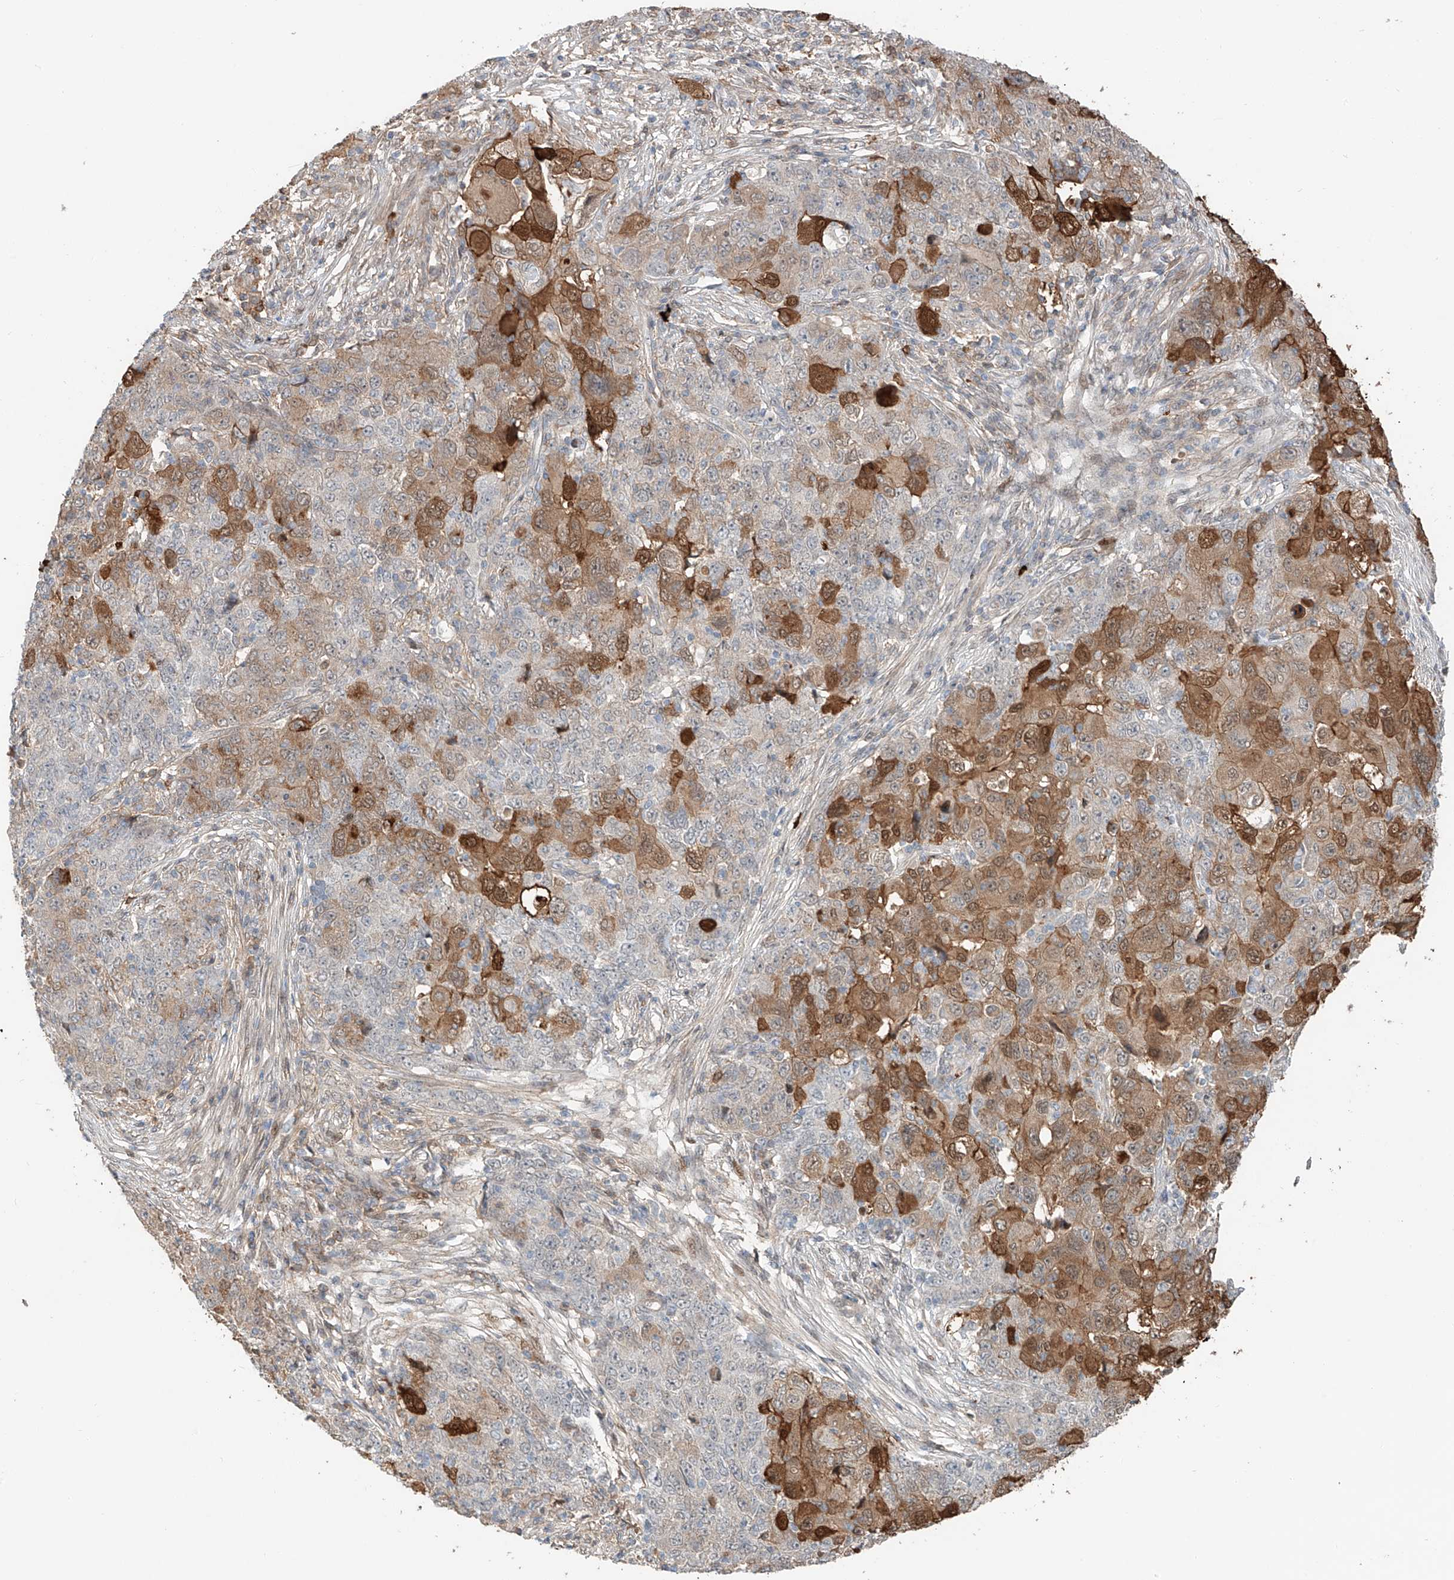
{"staining": {"intensity": "moderate", "quantity": "25%-75%", "location": "cytoplasmic/membranous,nuclear"}, "tissue": "ovarian cancer", "cell_type": "Tumor cells", "image_type": "cancer", "snomed": [{"axis": "morphology", "description": "Carcinoma, endometroid"}, {"axis": "topography", "description": "Ovary"}], "caption": "This photomicrograph shows endometroid carcinoma (ovarian) stained with immunohistochemistry to label a protein in brown. The cytoplasmic/membranous and nuclear of tumor cells show moderate positivity for the protein. Nuclei are counter-stained blue.", "gene": "CEP162", "patient": {"sex": "female", "age": 42}}